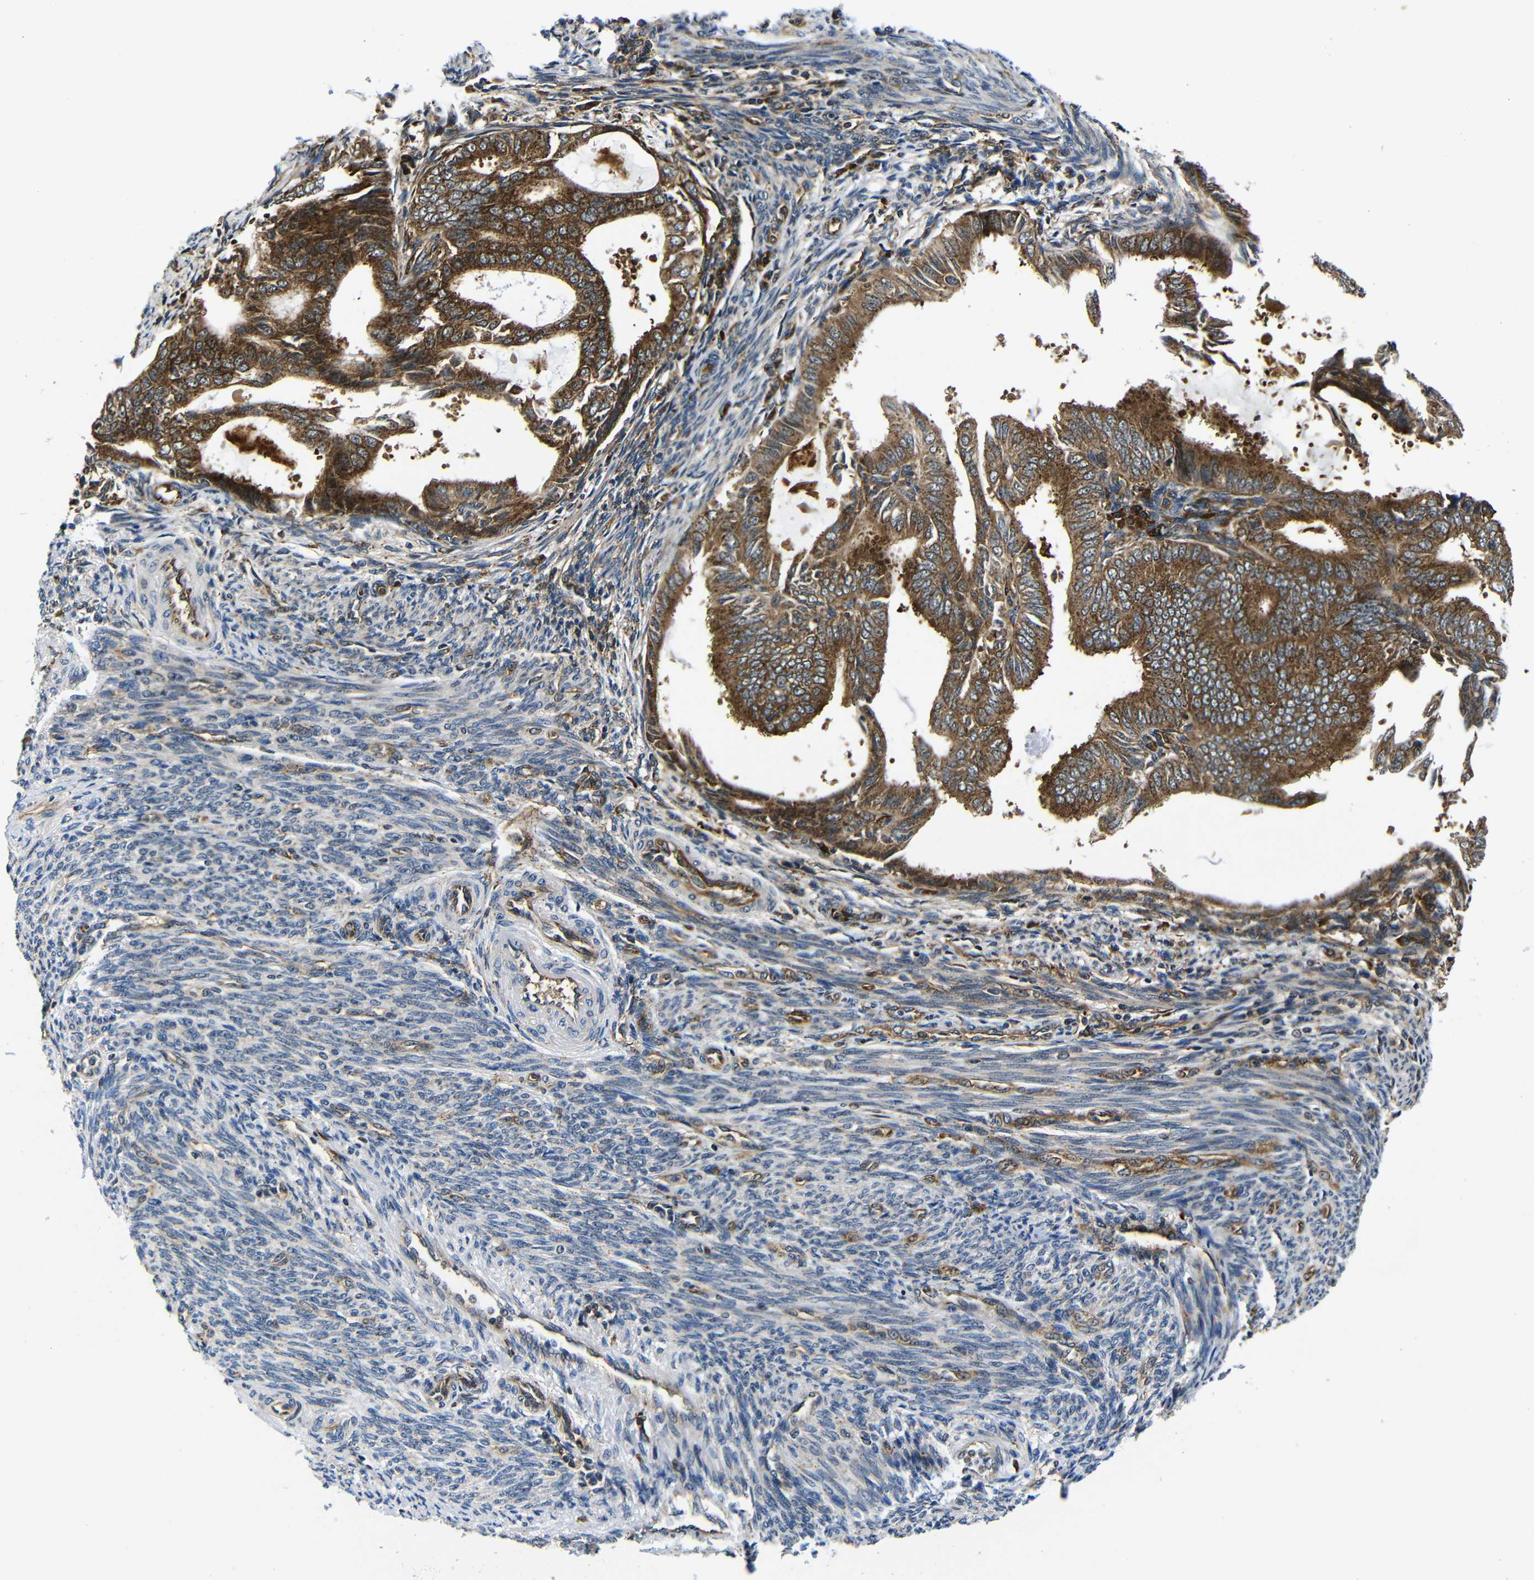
{"staining": {"intensity": "strong", "quantity": ">75%", "location": "cytoplasmic/membranous"}, "tissue": "endometrial cancer", "cell_type": "Tumor cells", "image_type": "cancer", "snomed": [{"axis": "morphology", "description": "Adenocarcinoma, NOS"}, {"axis": "topography", "description": "Endometrium"}], "caption": "An IHC micrograph of neoplastic tissue is shown. Protein staining in brown highlights strong cytoplasmic/membranous positivity in endometrial cancer (adenocarcinoma) within tumor cells. The staining was performed using DAB (3,3'-diaminobenzidine) to visualize the protein expression in brown, while the nuclei were stained in blue with hematoxylin (Magnification: 20x).", "gene": "ABCE1", "patient": {"sex": "female", "age": 58}}